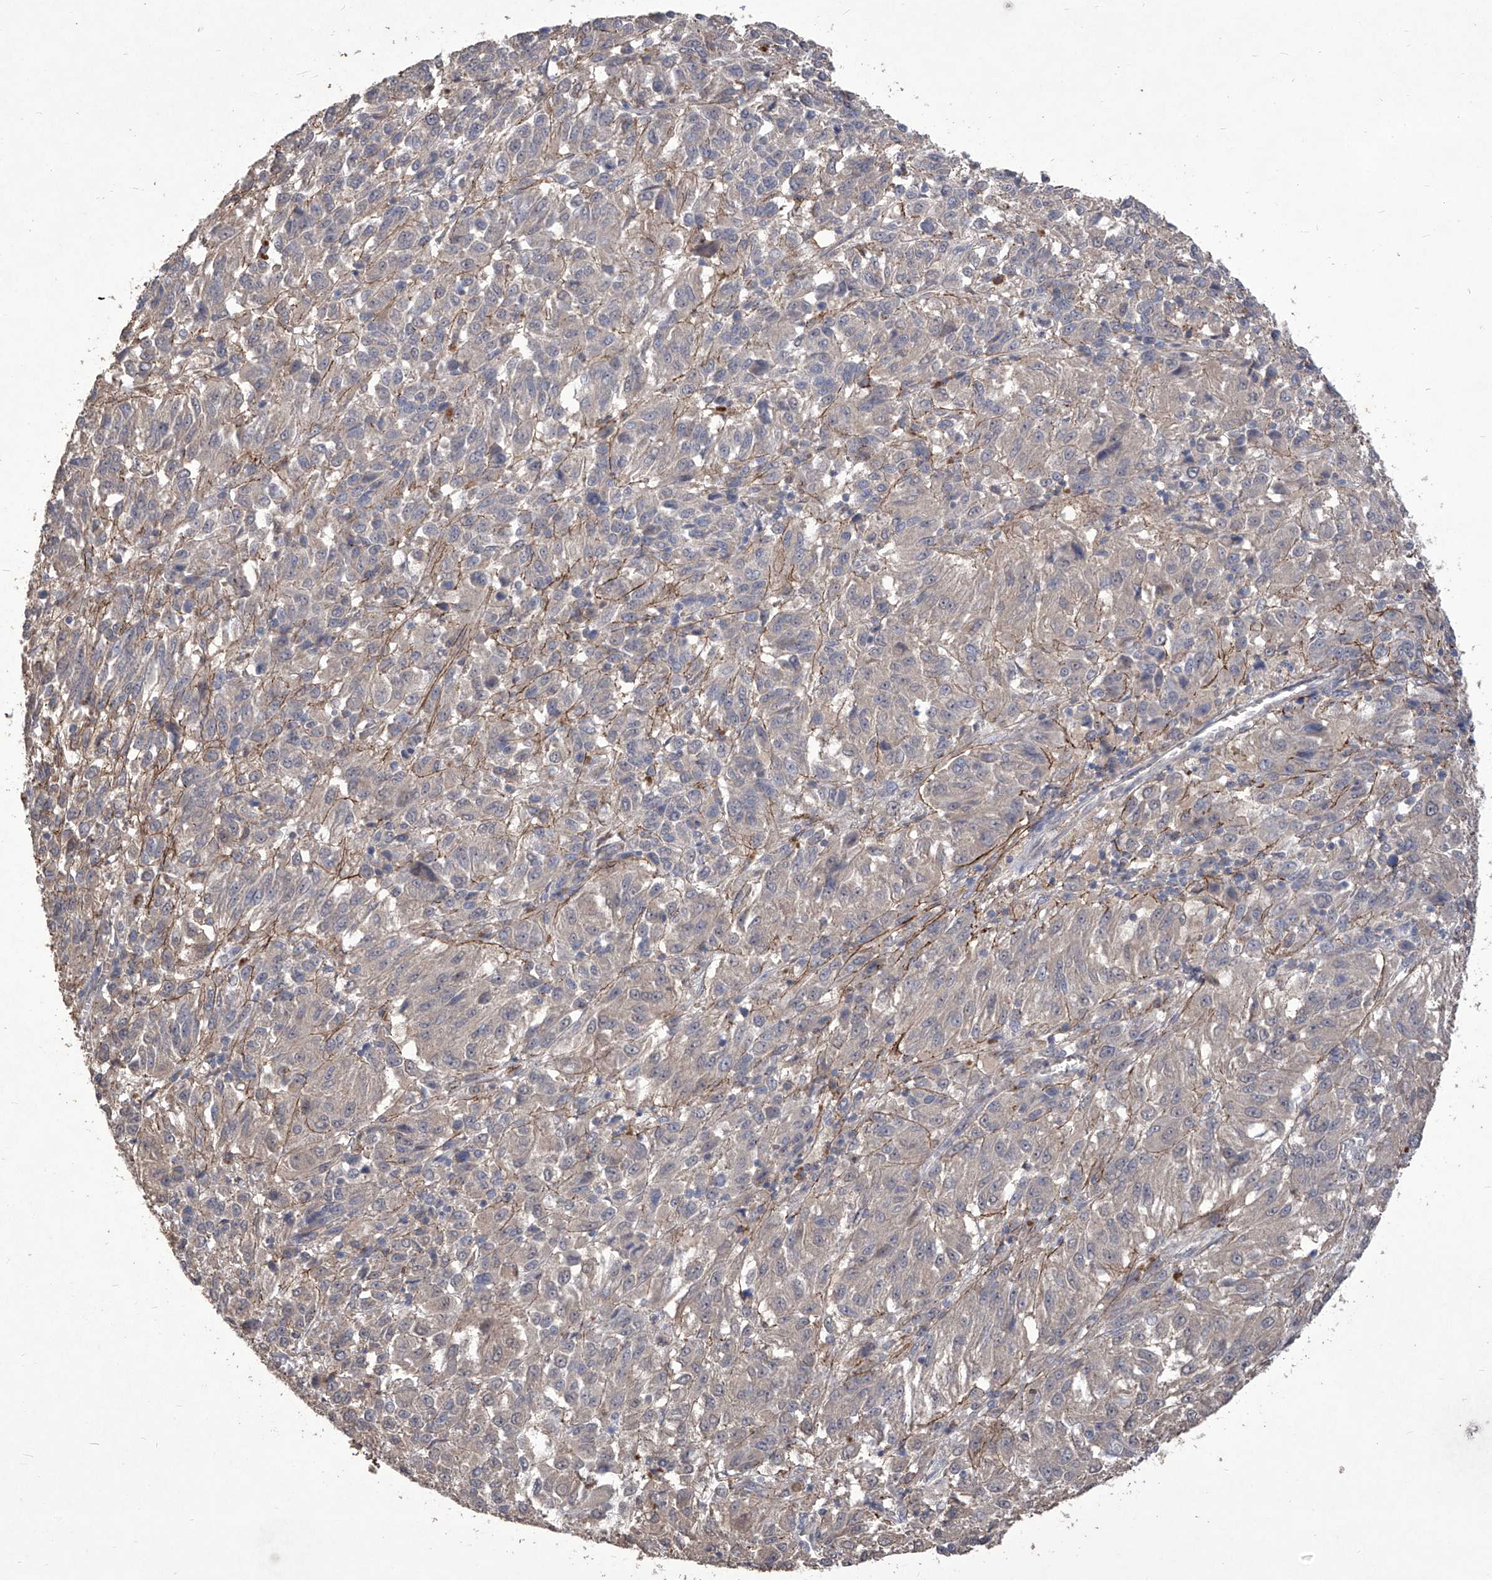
{"staining": {"intensity": "negative", "quantity": "none", "location": "none"}, "tissue": "melanoma", "cell_type": "Tumor cells", "image_type": "cancer", "snomed": [{"axis": "morphology", "description": "Malignant melanoma, Metastatic site"}, {"axis": "topography", "description": "Lung"}], "caption": "Human malignant melanoma (metastatic site) stained for a protein using IHC exhibits no staining in tumor cells.", "gene": "TXNIP", "patient": {"sex": "male", "age": 64}}